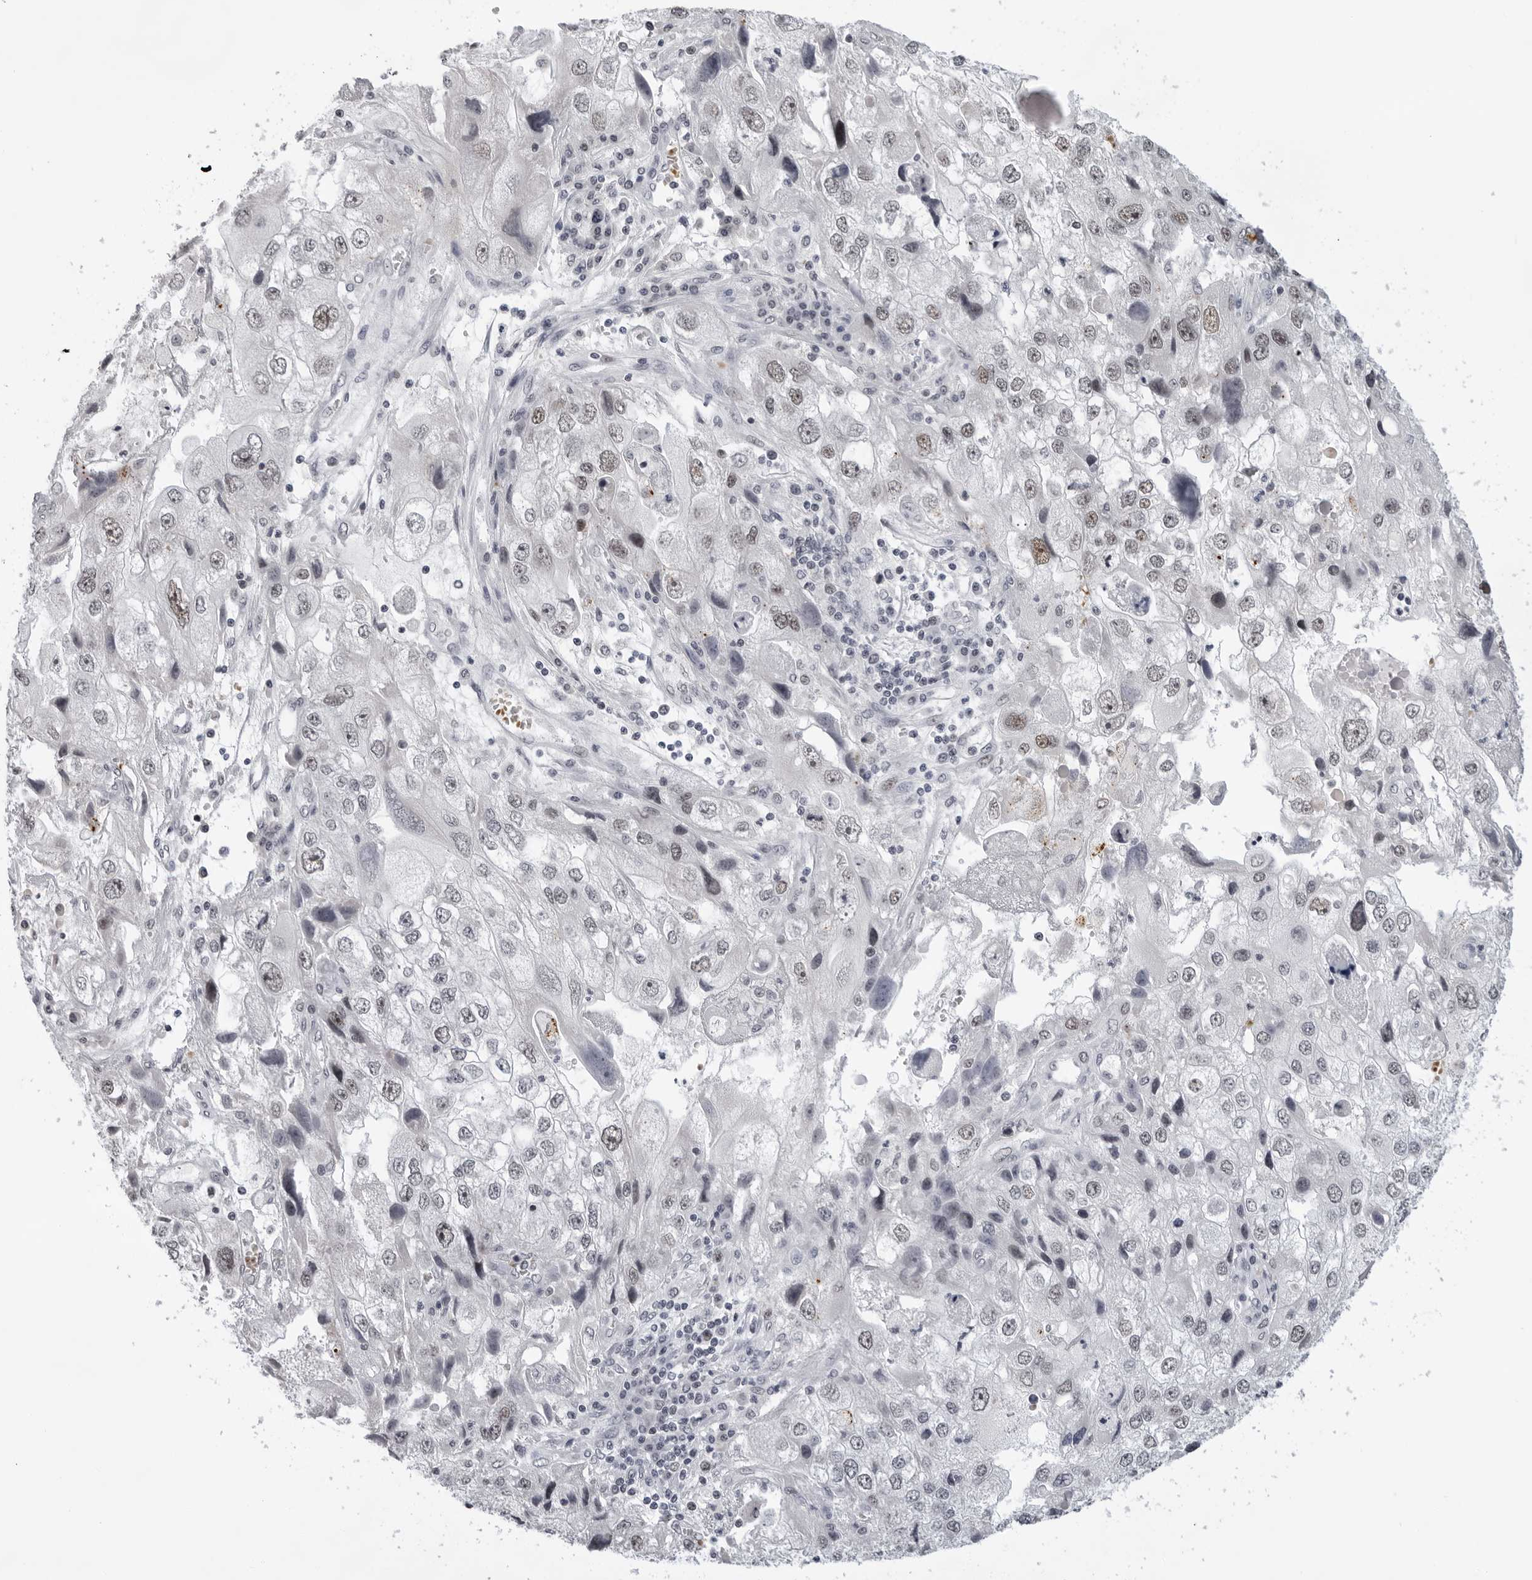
{"staining": {"intensity": "weak", "quantity": "25%-75%", "location": "nuclear"}, "tissue": "endometrial cancer", "cell_type": "Tumor cells", "image_type": "cancer", "snomed": [{"axis": "morphology", "description": "Adenocarcinoma, NOS"}, {"axis": "topography", "description": "Endometrium"}], "caption": "IHC (DAB (3,3'-diaminobenzidine)) staining of human endometrial cancer (adenocarcinoma) shows weak nuclear protein staining in approximately 25%-75% of tumor cells. The staining was performed using DAB (3,3'-diaminobenzidine) to visualize the protein expression in brown, while the nuclei were stained in blue with hematoxylin (Magnification: 20x).", "gene": "USP1", "patient": {"sex": "female", "age": 49}}